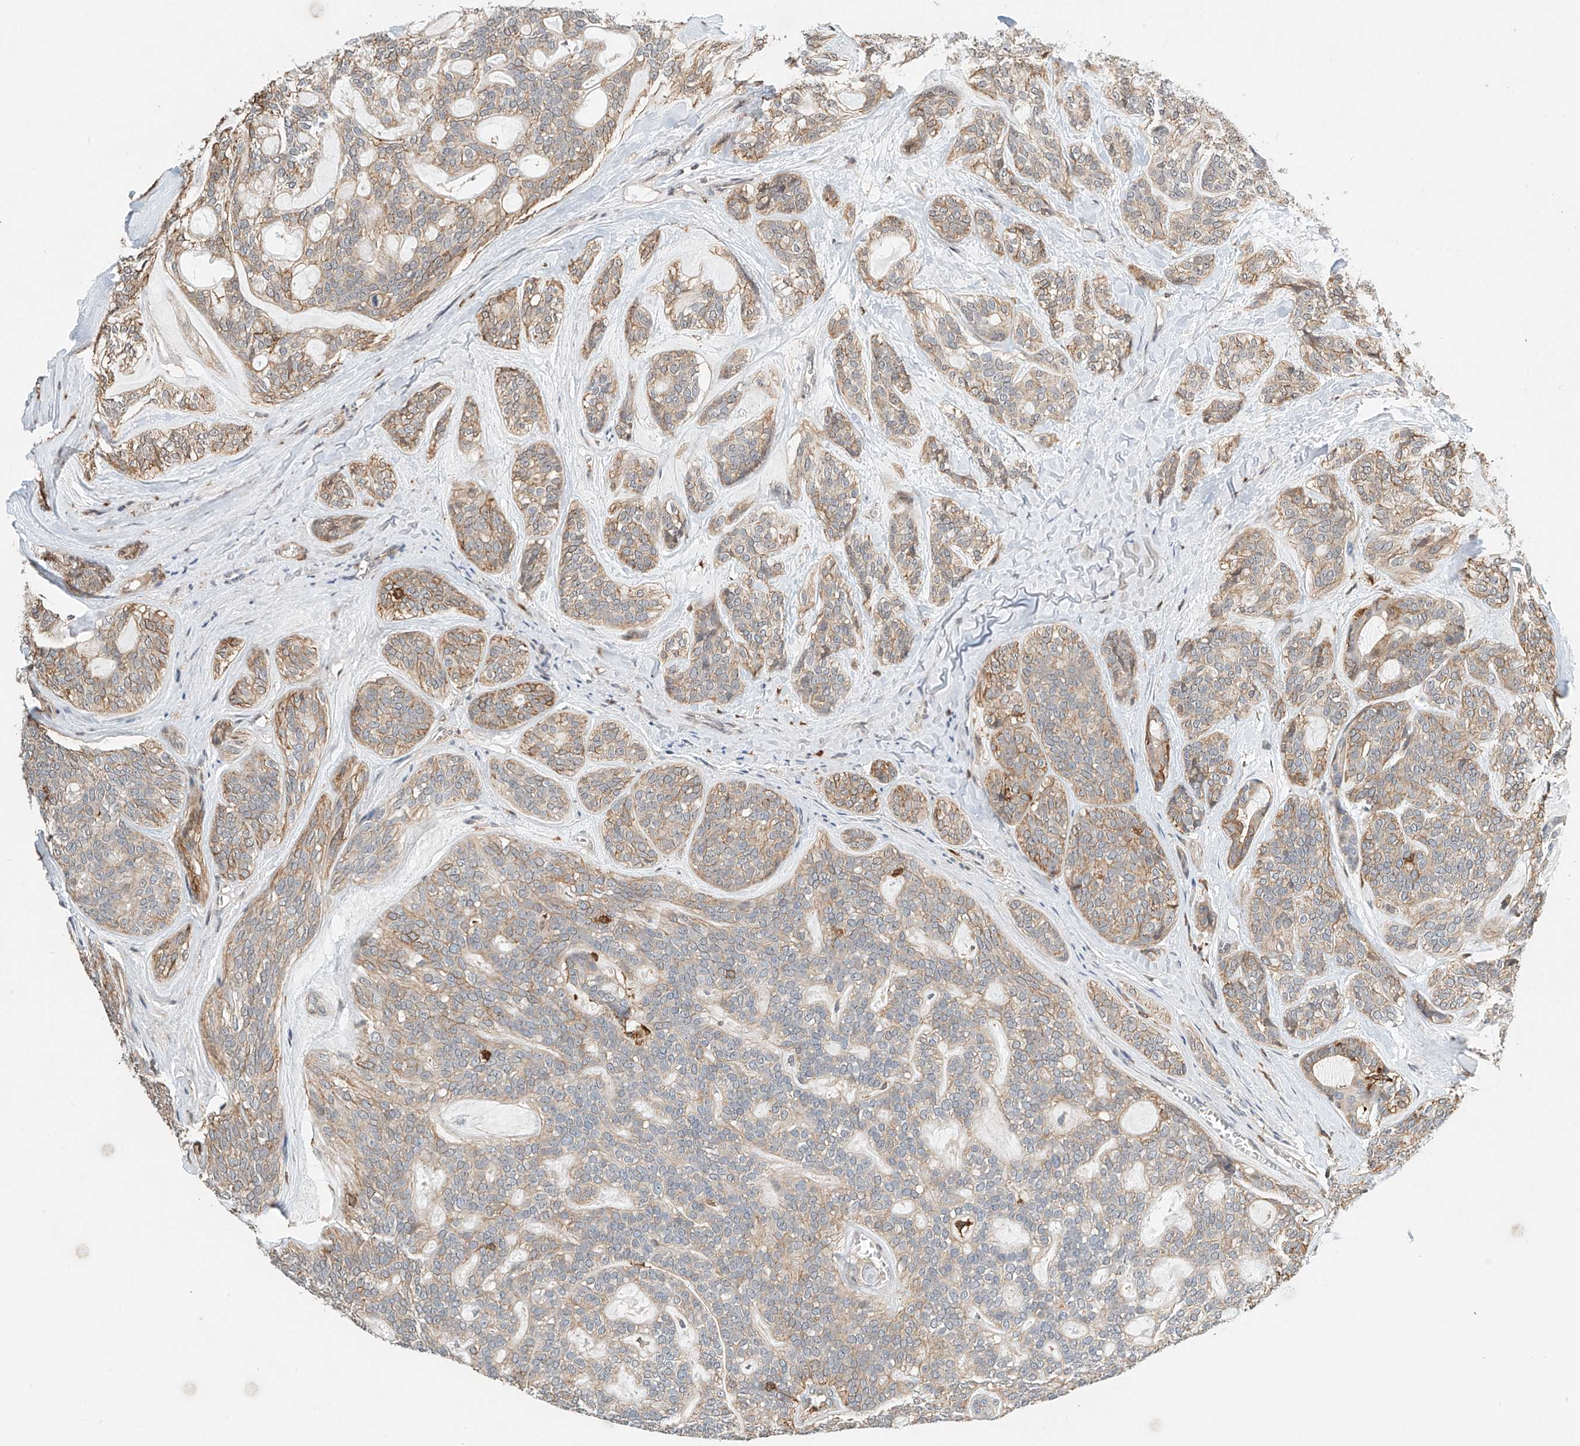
{"staining": {"intensity": "weak", "quantity": "25%-75%", "location": "cytoplasmic/membranous"}, "tissue": "head and neck cancer", "cell_type": "Tumor cells", "image_type": "cancer", "snomed": [{"axis": "morphology", "description": "Adenocarcinoma, NOS"}, {"axis": "topography", "description": "Head-Neck"}], "caption": "Weak cytoplasmic/membranous expression is appreciated in about 25%-75% of tumor cells in head and neck cancer (adenocarcinoma).", "gene": "MICAL1", "patient": {"sex": "male", "age": 66}}